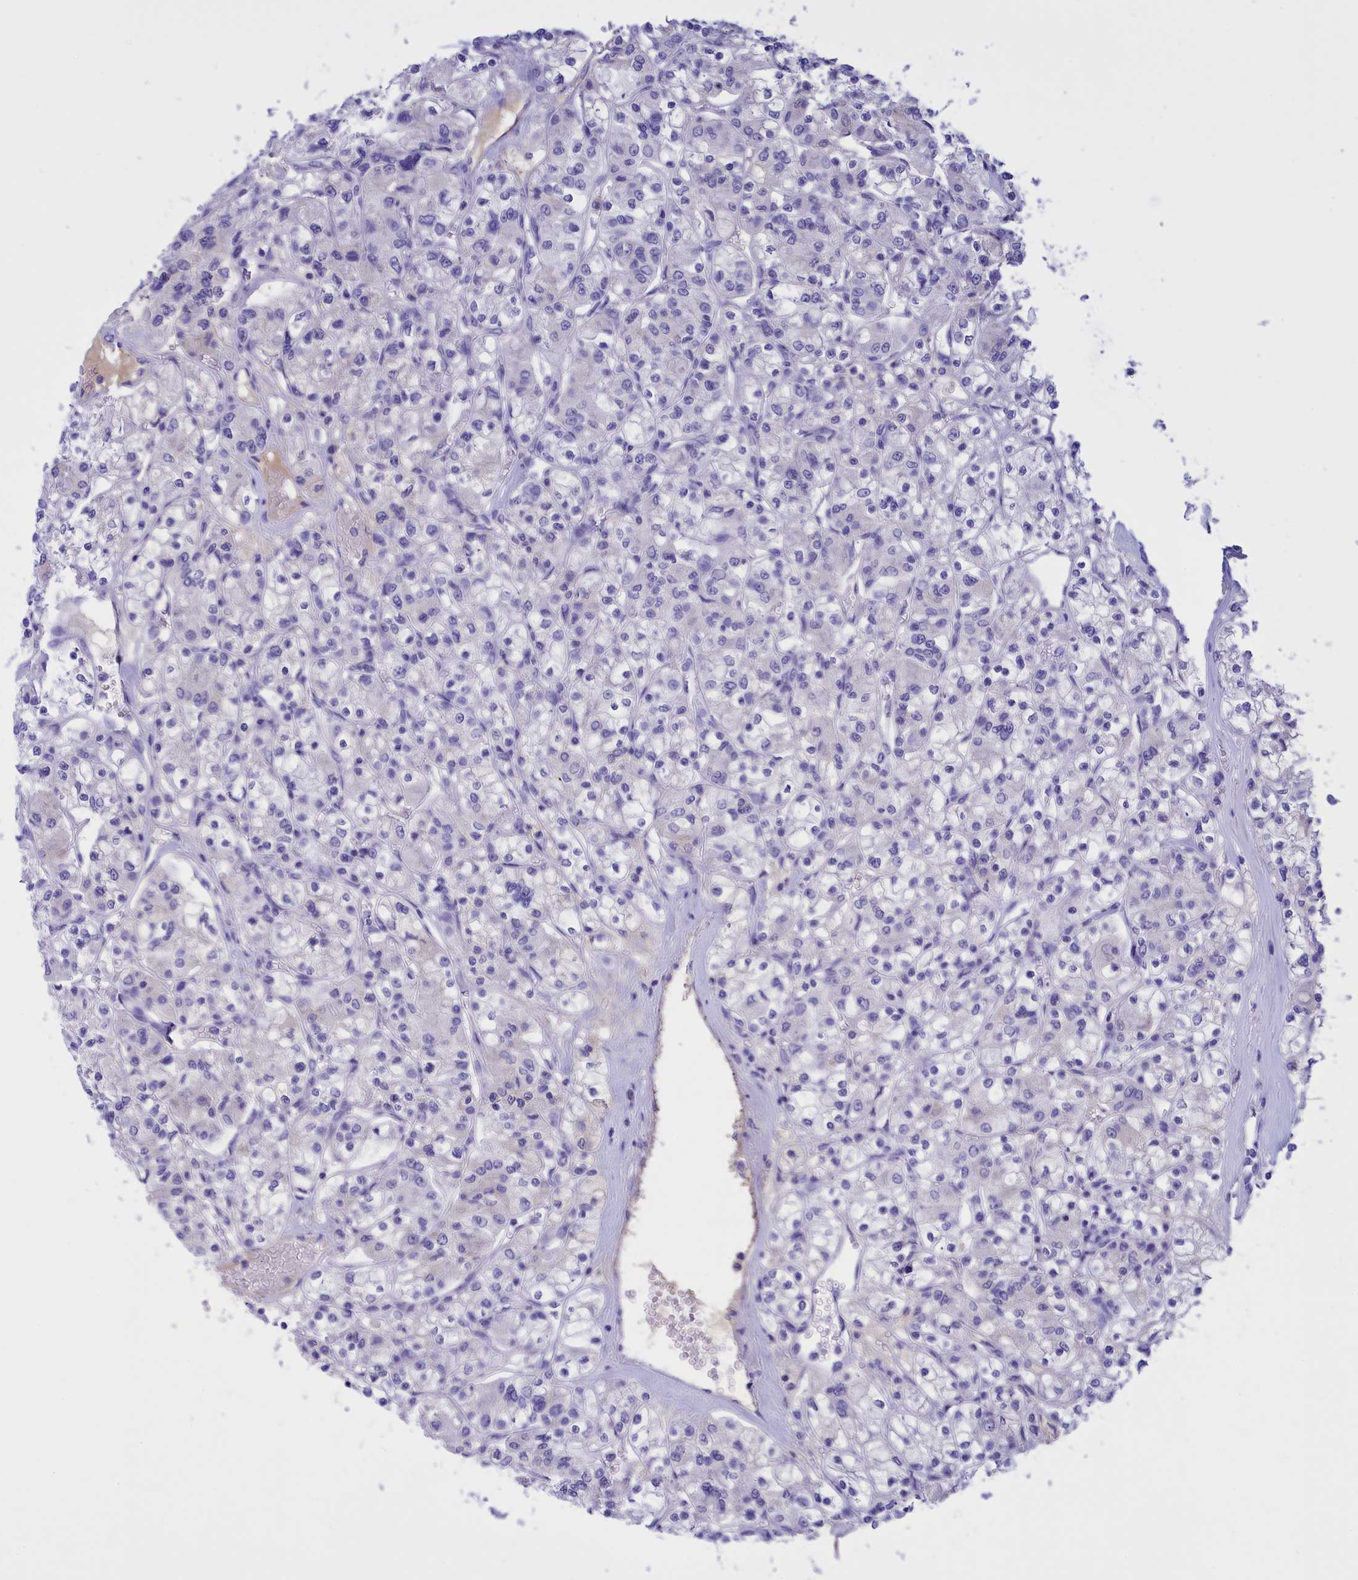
{"staining": {"intensity": "negative", "quantity": "none", "location": "none"}, "tissue": "renal cancer", "cell_type": "Tumor cells", "image_type": "cancer", "snomed": [{"axis": "morphology", "description": "Adenocarcinoma, NOS"}, {"axis": "topography", "description": "Kidney"}], "caption": "The immunohistochemistry micrograph has no significant staining in tumor cells of renal adenocarcinoma tissue.", "gene": "PROK2", "patient": {"sex": "female", "age": 59}}